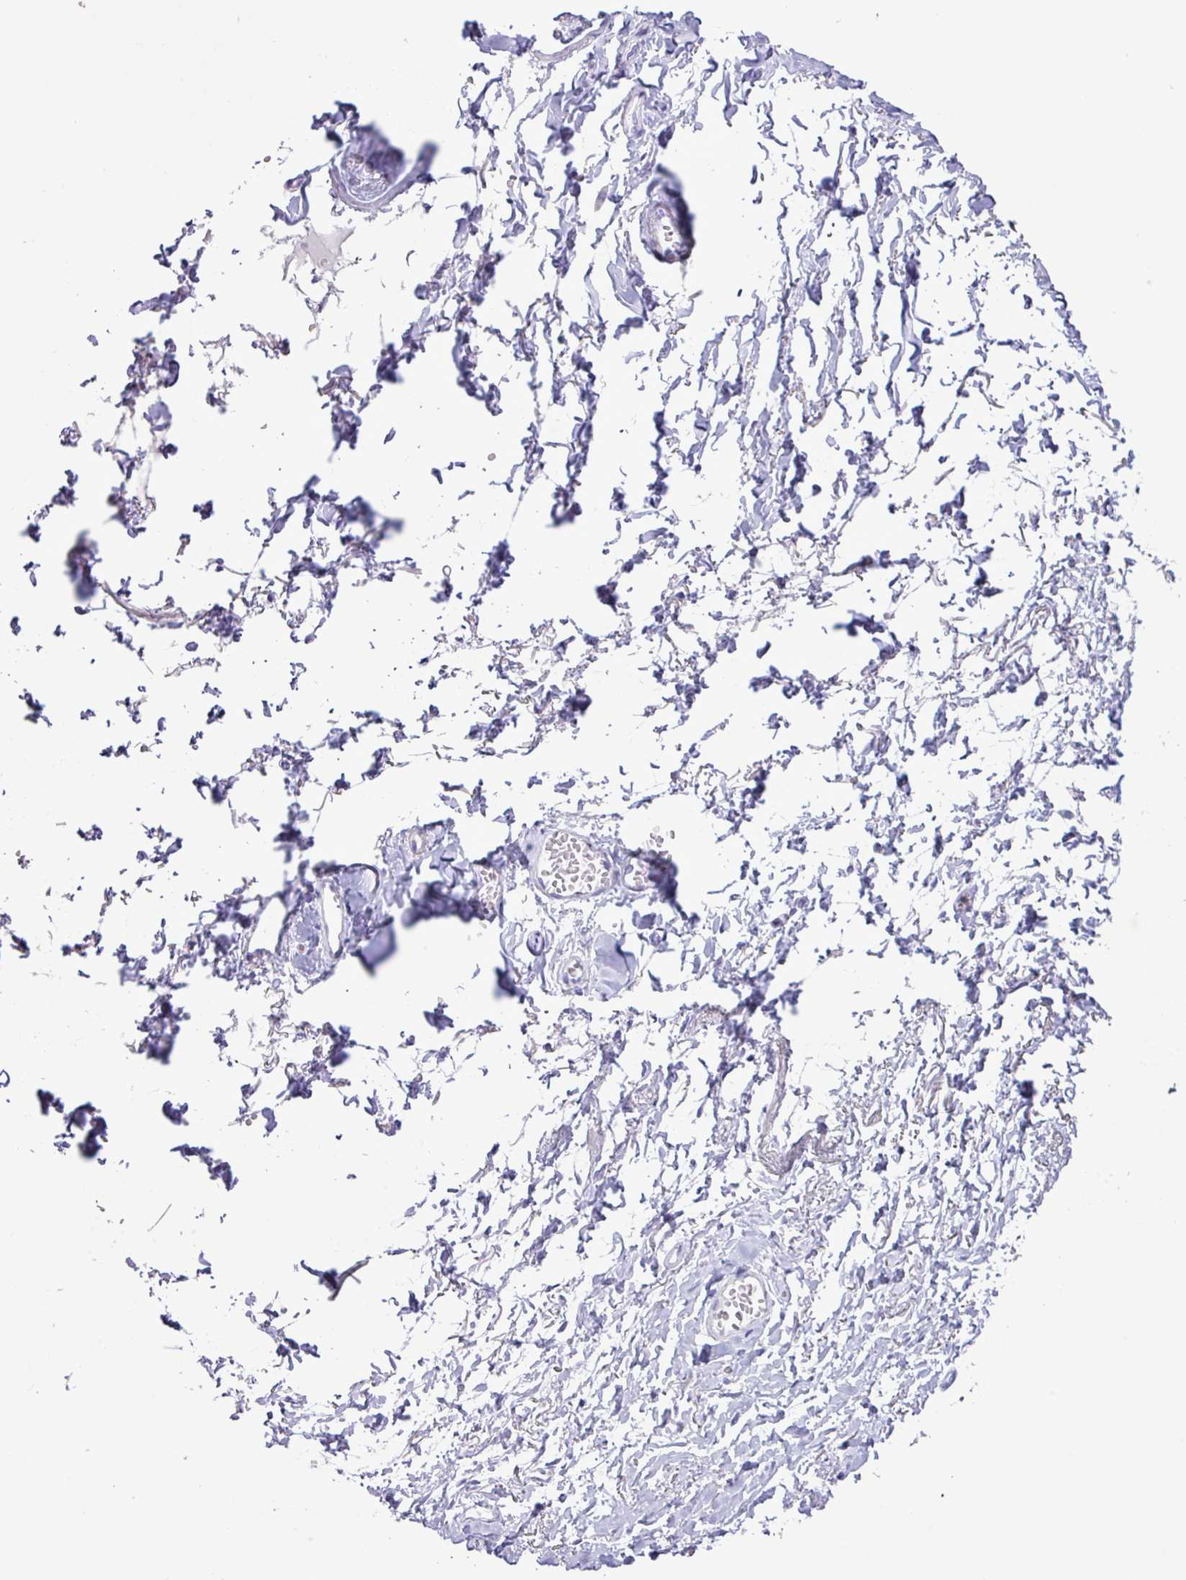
{"staining": {"intensity": "negative", "quantity": "none", "location": "none"}, "tissue": "adipose tissue", "cell_type": "Adipocytes", "image_type": "normal", "snomed": [{"axis": "morphology", "description": "Normal tissue, NOS"}, {"axis": "topography", "description": "Vulva"}, {"axis": "topography", "description": "Vagina"}, {"axis": "topography", "description": "Peripheral nerve tissue"}], "caption": "The micrograph exhibits no significant staining in adipocytes of adipose tissue.", "gene": "CKMT2", "patient": {"sex": "female", "age": 66}}